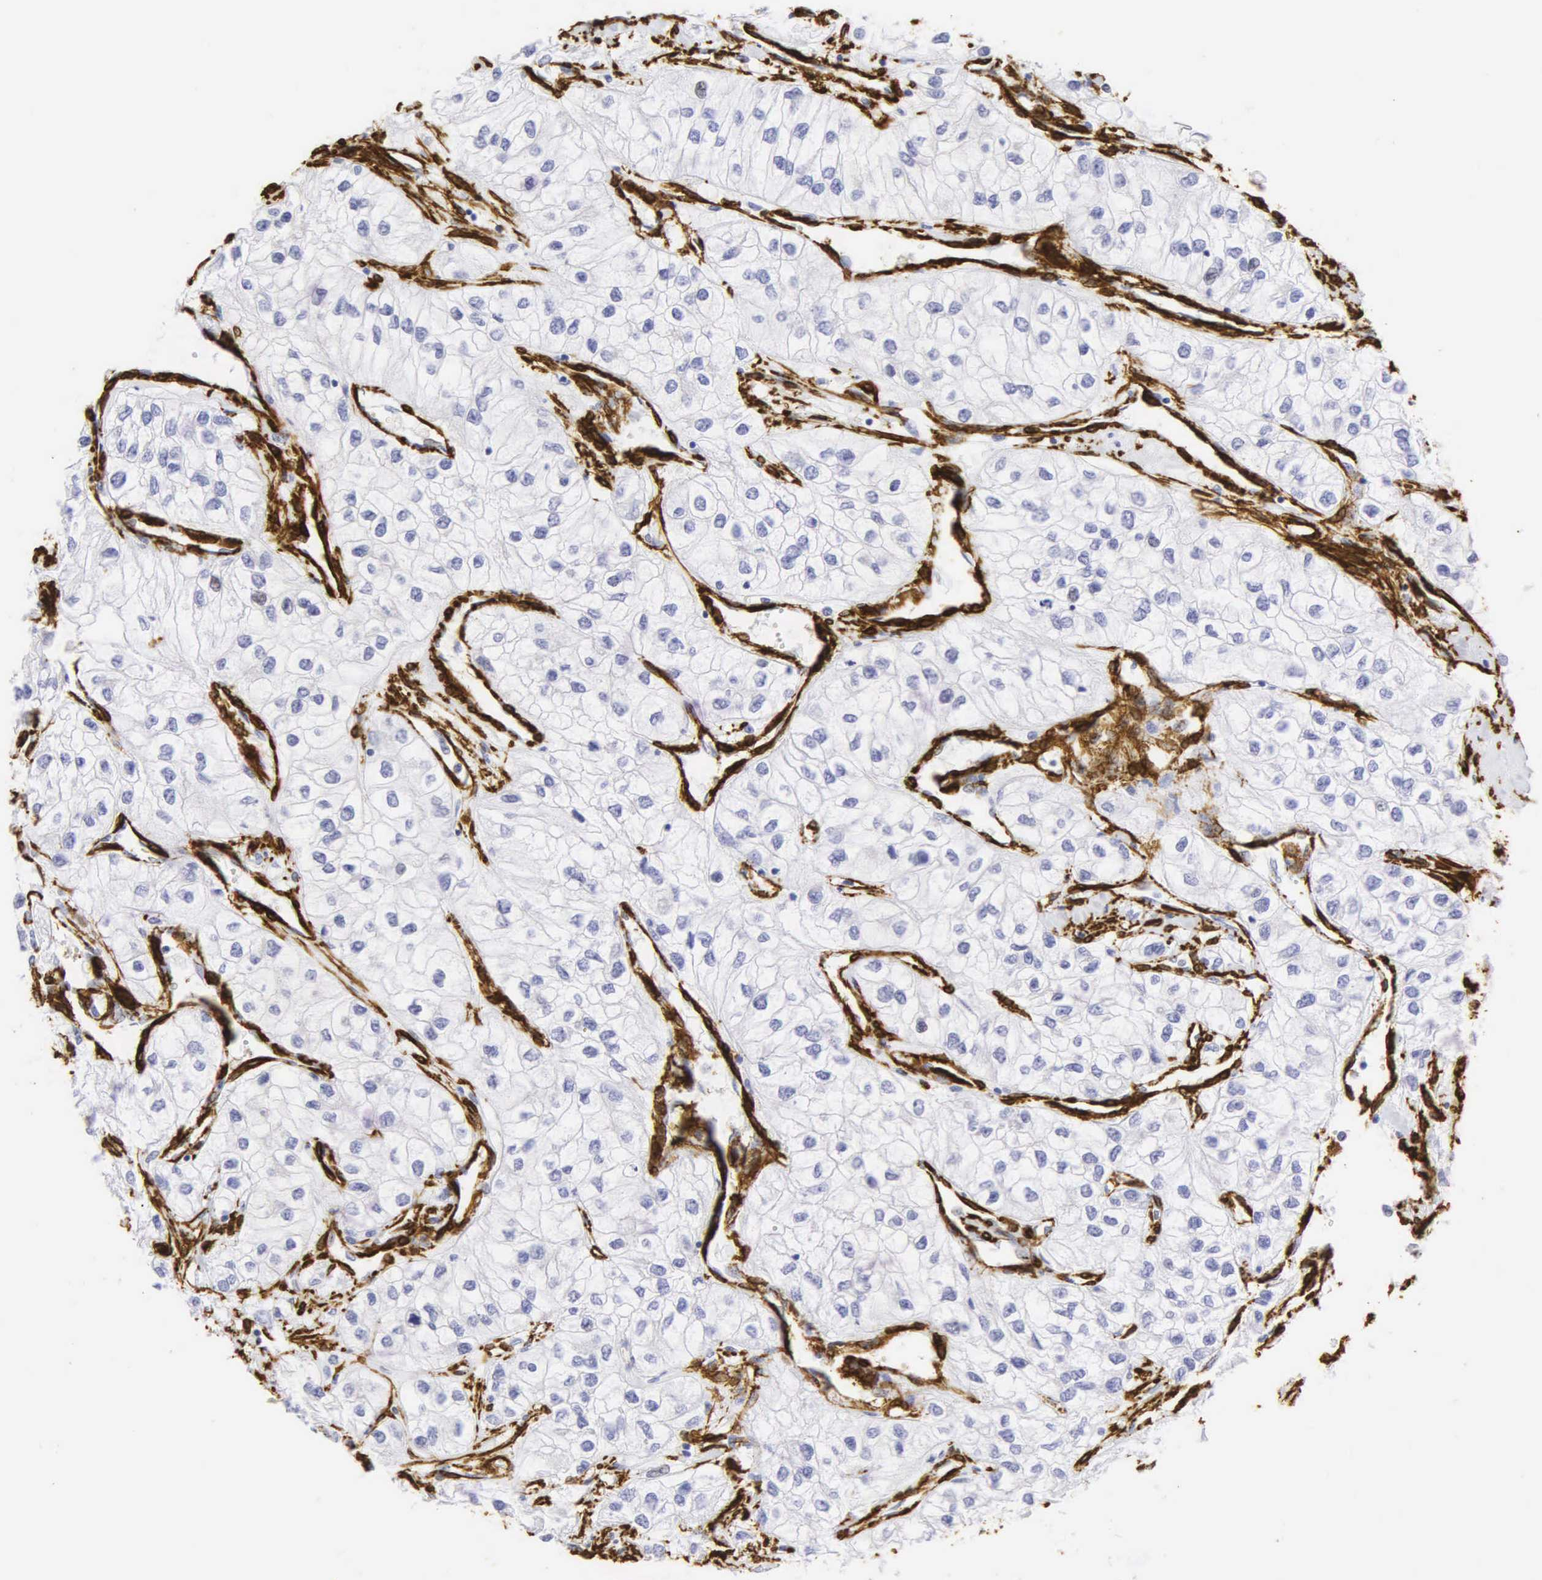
{"staining": {"intensity": "negative", "quantity": "none", "location": "none"}, "tissue": "renal cancer", "cell_type": "Tumor cells", "image_type": "cancer", "snomed": [{"axis": "morphology", "description": "Adenocarcinoma, NOS"}, {"axis": "topography", "description": "Kidney"}], "caption": "Tumor cells show no significant protein expression in renal cancer.", "gene": "ACTA2", "patient": {"sex": "male", "age": 57}}